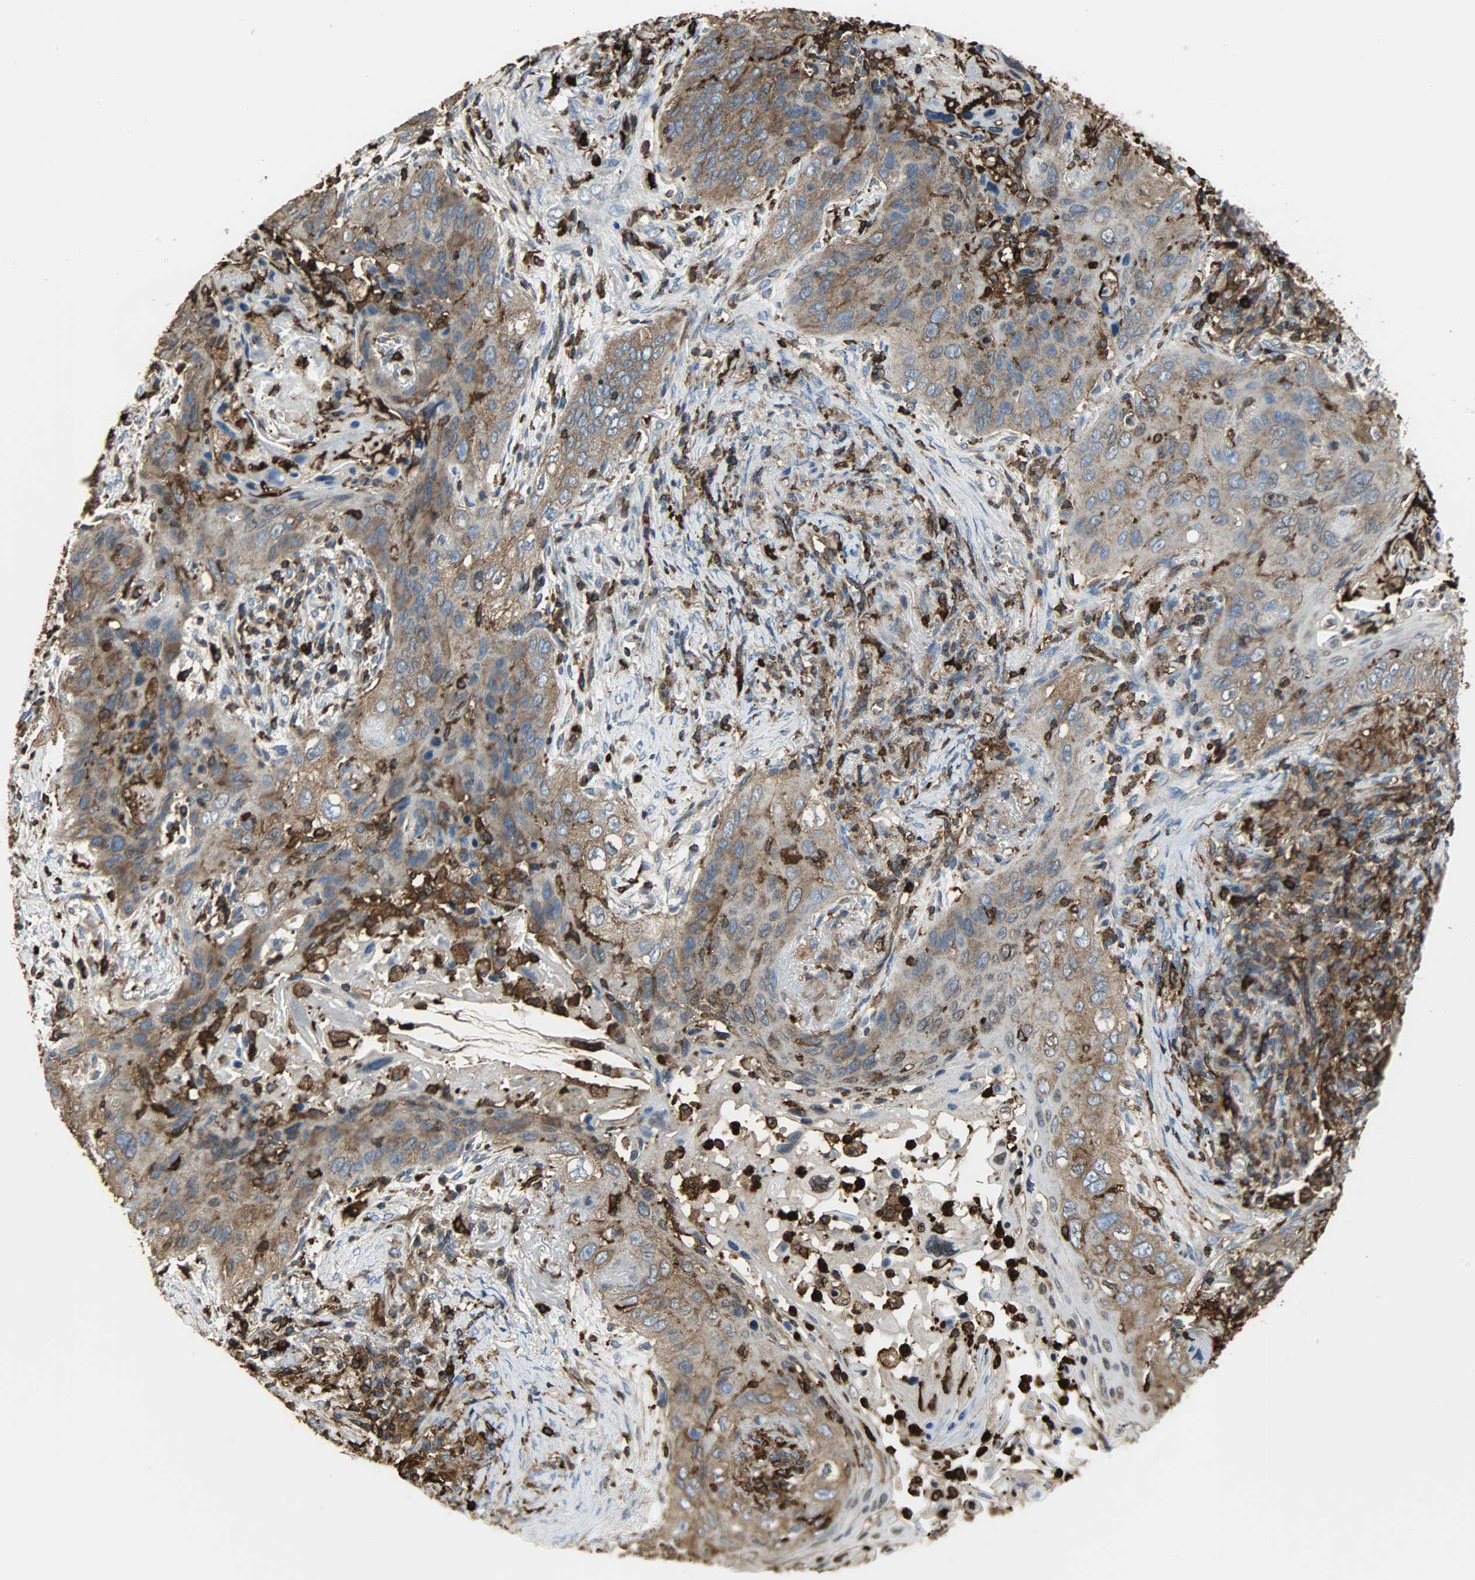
{"staining": {"intensity": "moderate", "quantity": ">75%", "location": "cytoplasmic/membranous"}, "tissue": "lung cancer", "cell_type": "Tumor cells", "image_type": "cancer", "snomed": [{"axis": "morphology", "description": "Squamous cell carcinoma, NOS"}, {"axis": "topography", "description": "Lung"}], "caption": "Immunohistochemistry micrograph of neoplastic tissue: squamous cell carcinoma (lung) stained using immunohistochemistry (IHC) exhibits medium levels of moderate protein expression localized specifically in the cytoplasmic/membranous of tumor cells, appearing as a cytoplasmic/membranous brown color.", "gene": "VASP", "patient": {"sex": "female", "age": 67}}